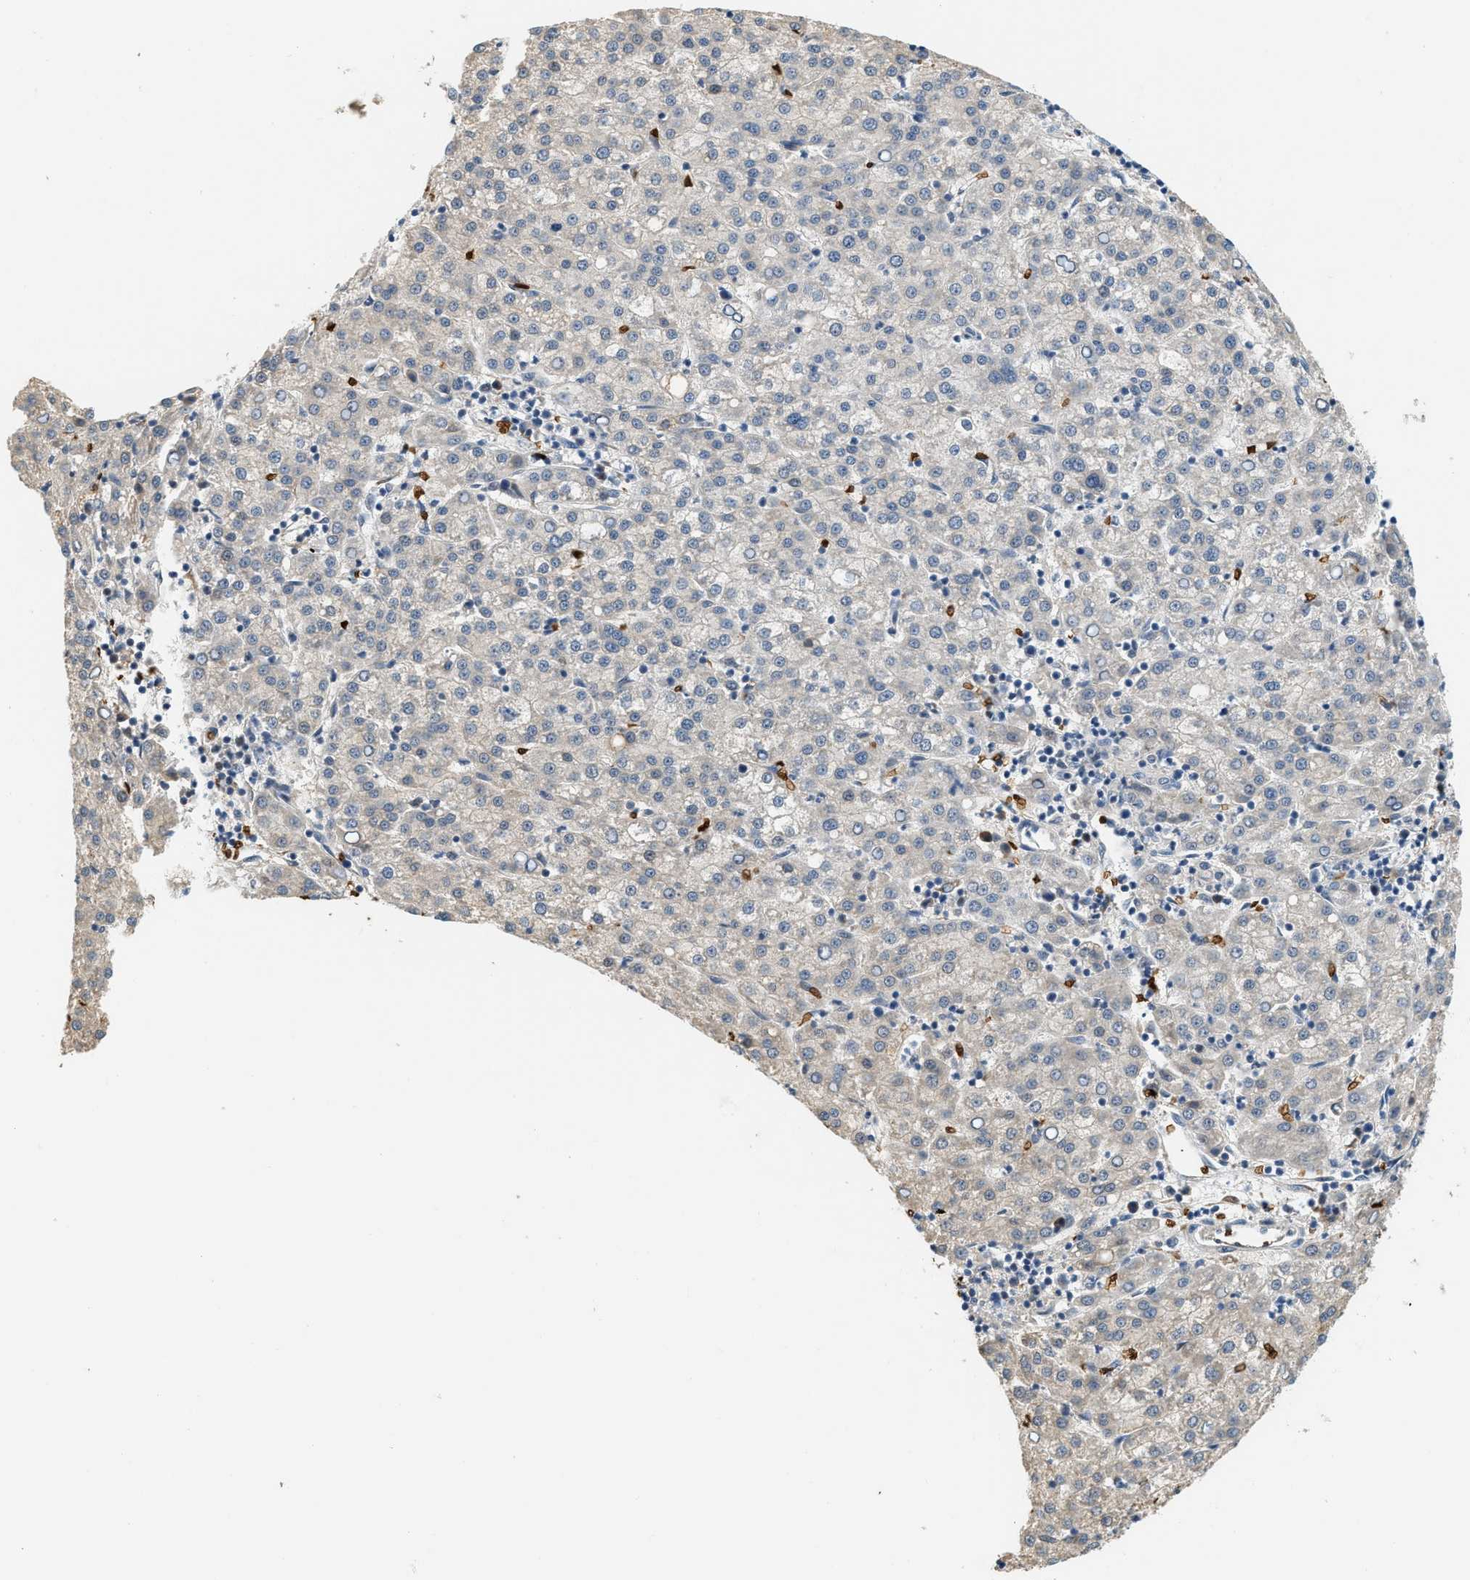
{"staining": {"intensity": "negative", "quantity": "none", "location": "none"}, "tissue": "liver cancer", "cell_type": "Tumor cells", "image_type": "cancer", "snomed": [{"axis": "morphology", "description": "Carcinoma, Hepatocellular, NOS"}, {"axis": "topography", "description": "Liver"}], "caption": "This is a histopathology image of IHC staining of hepatocellular carcinoma (liver), which shows no staining in tumor cells.", "gene": "CYTH2", "patient": {"sex": "female", "age": 58}}